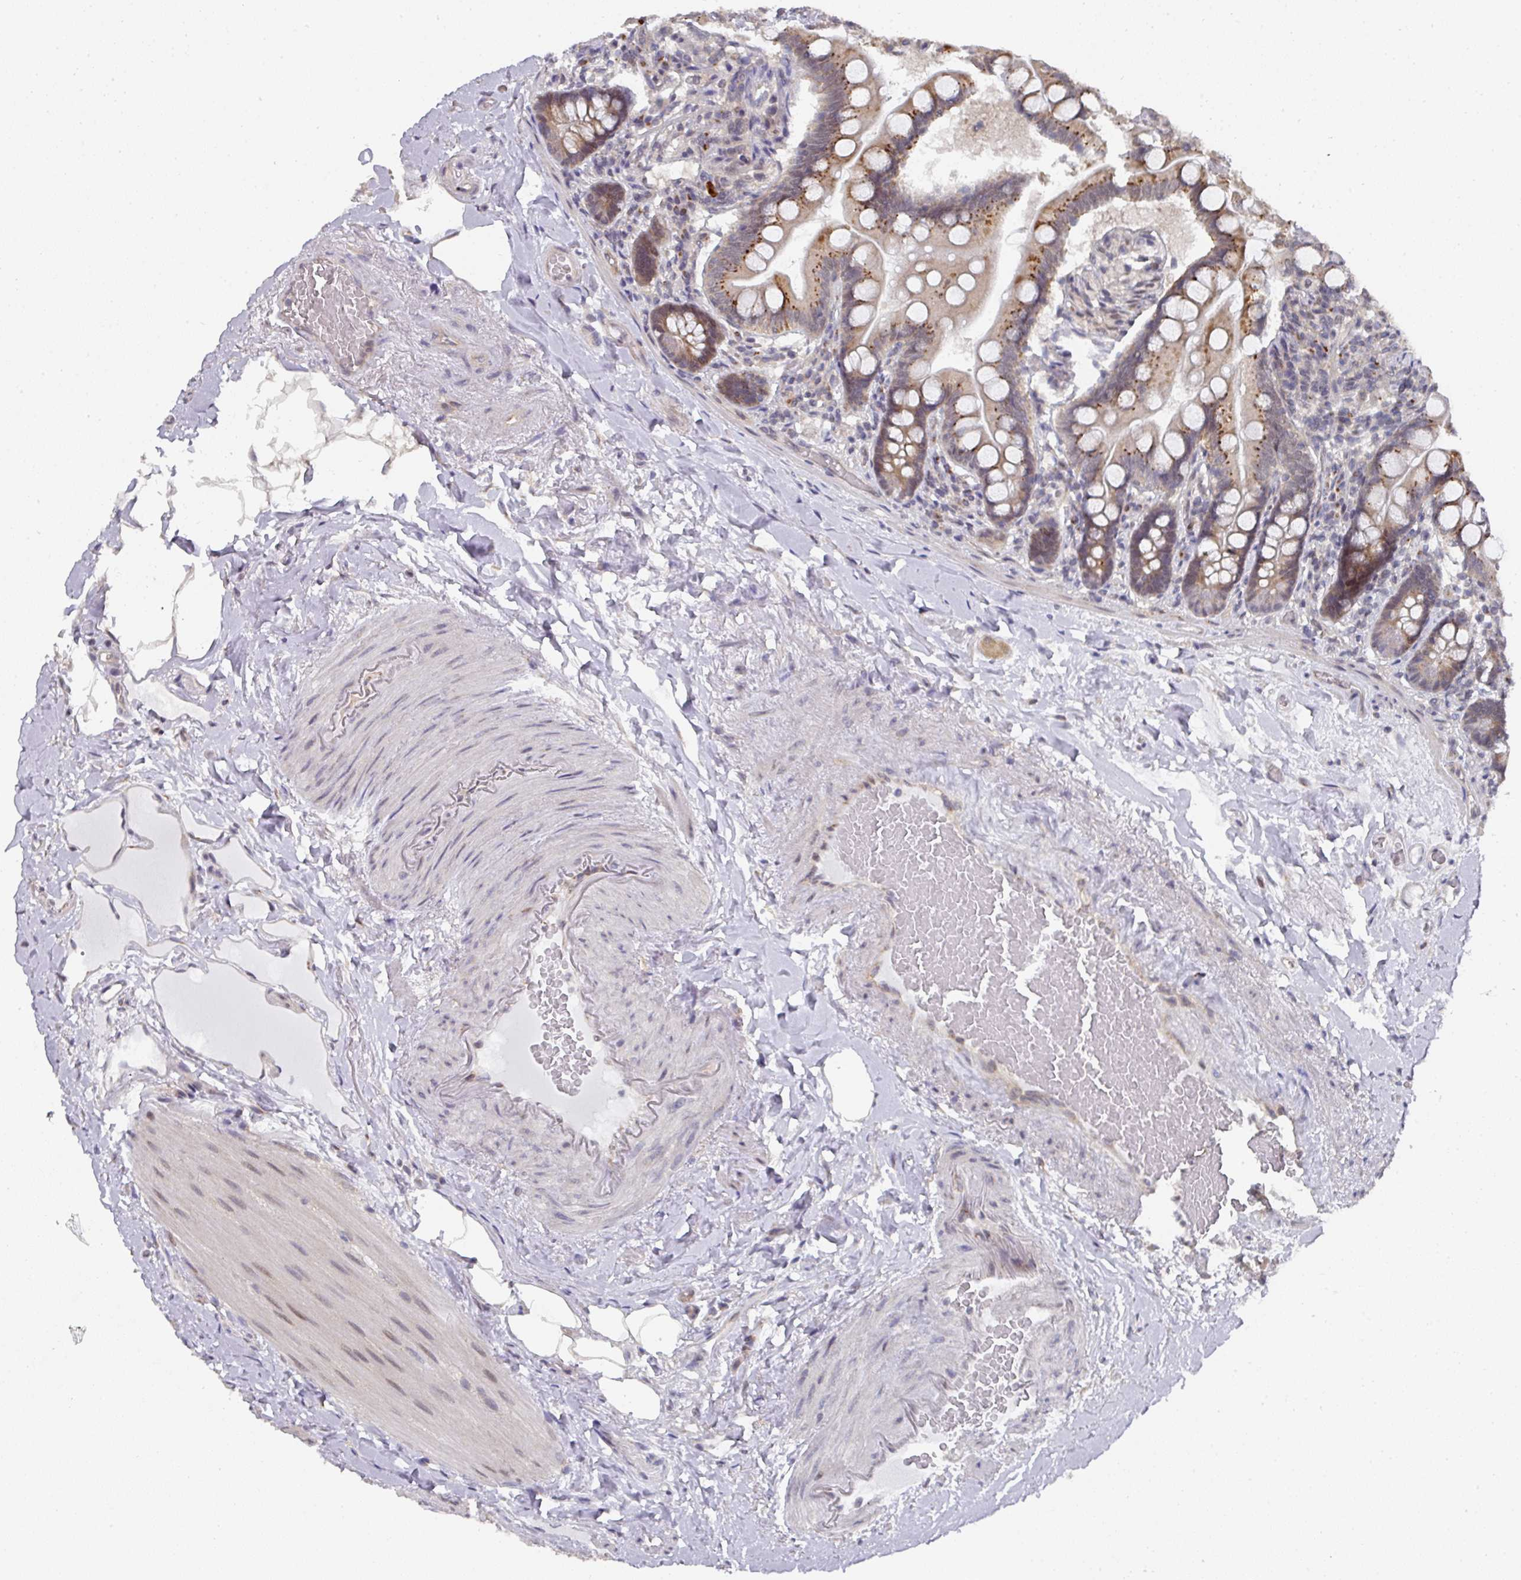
{"staining": {"intensity": "moderate", "quantity": ">75%", "location": "cytoplasmic/membranous"}, "tissue": "small intestine", "cell_type": "Glandular cells", "image_type": "normal", "snomed": [{"axis": "morphology", "description": "Normal tissue, NOS"}, {"axis": "topography", "description": "Small intestine"}], "caption": "A micrograph showing moderate cytoplasmic/membranous expression in approximately >75% of glandular cells in unremarkable small intestine, as visualized by brown immunohistochemical staining.", "gene": "C18orf25", "patient": {"sex": "female", "age": 64}}